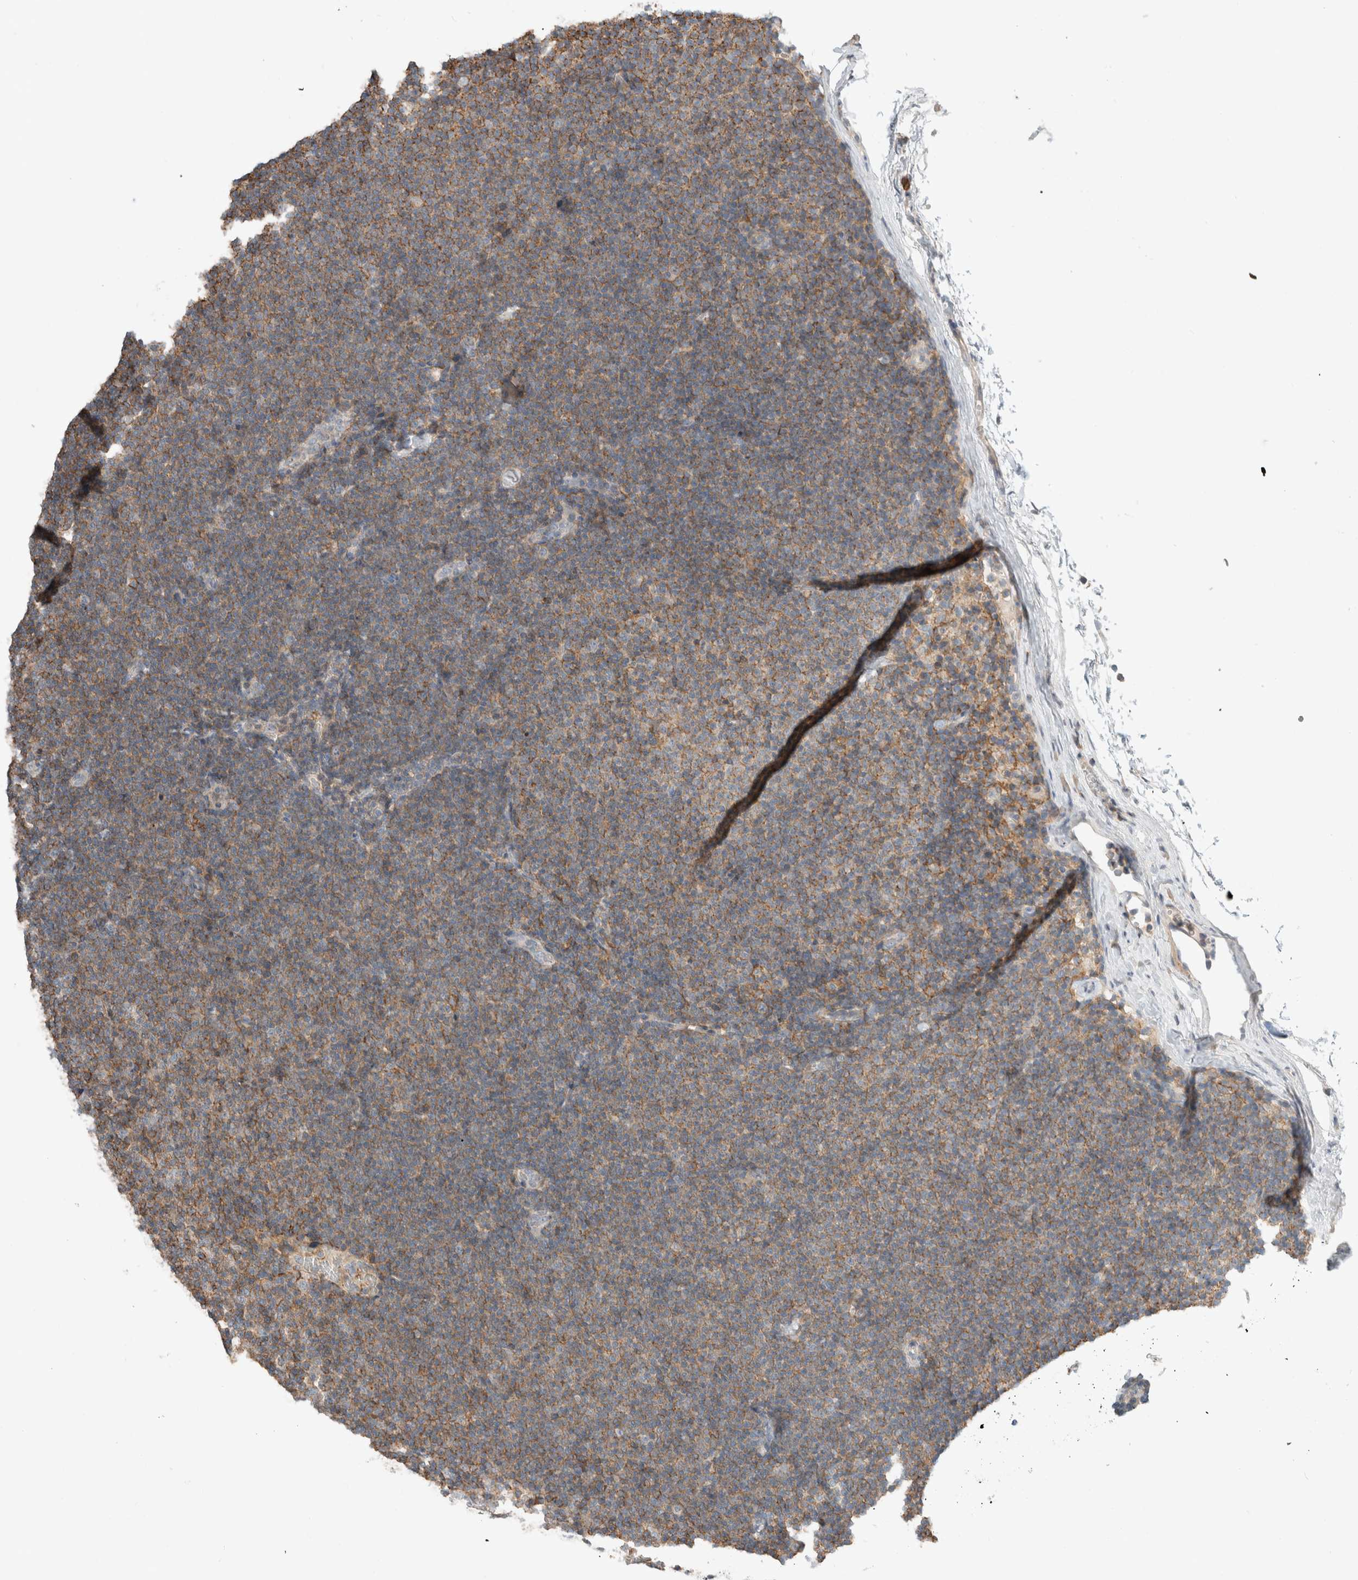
{"staining": {"intensity": "moderate", "quantity": "25%-75%", "location": "cytoplasmic/membranous"}, "tissue": "lymphoma", "cell_type": "Tumor cells", "image_type": "cancer", "snomed": [{"axis": "morphology", "description": "Malignant lymphoma, non-Hodgkin's type, Low grade"}, {"axis": "topography", "description": "Lymph node"}], "caption": "Immunohistochemical staining of malignant lymphoma, non-Hodgkin's type (low-grade) shows medium levels of moderate cytoplasmic/membranous staining in about 25%-75% of tumor cells.", "gene": "ERCC6L2", "patient": {"sex": "female", "age": 53}}